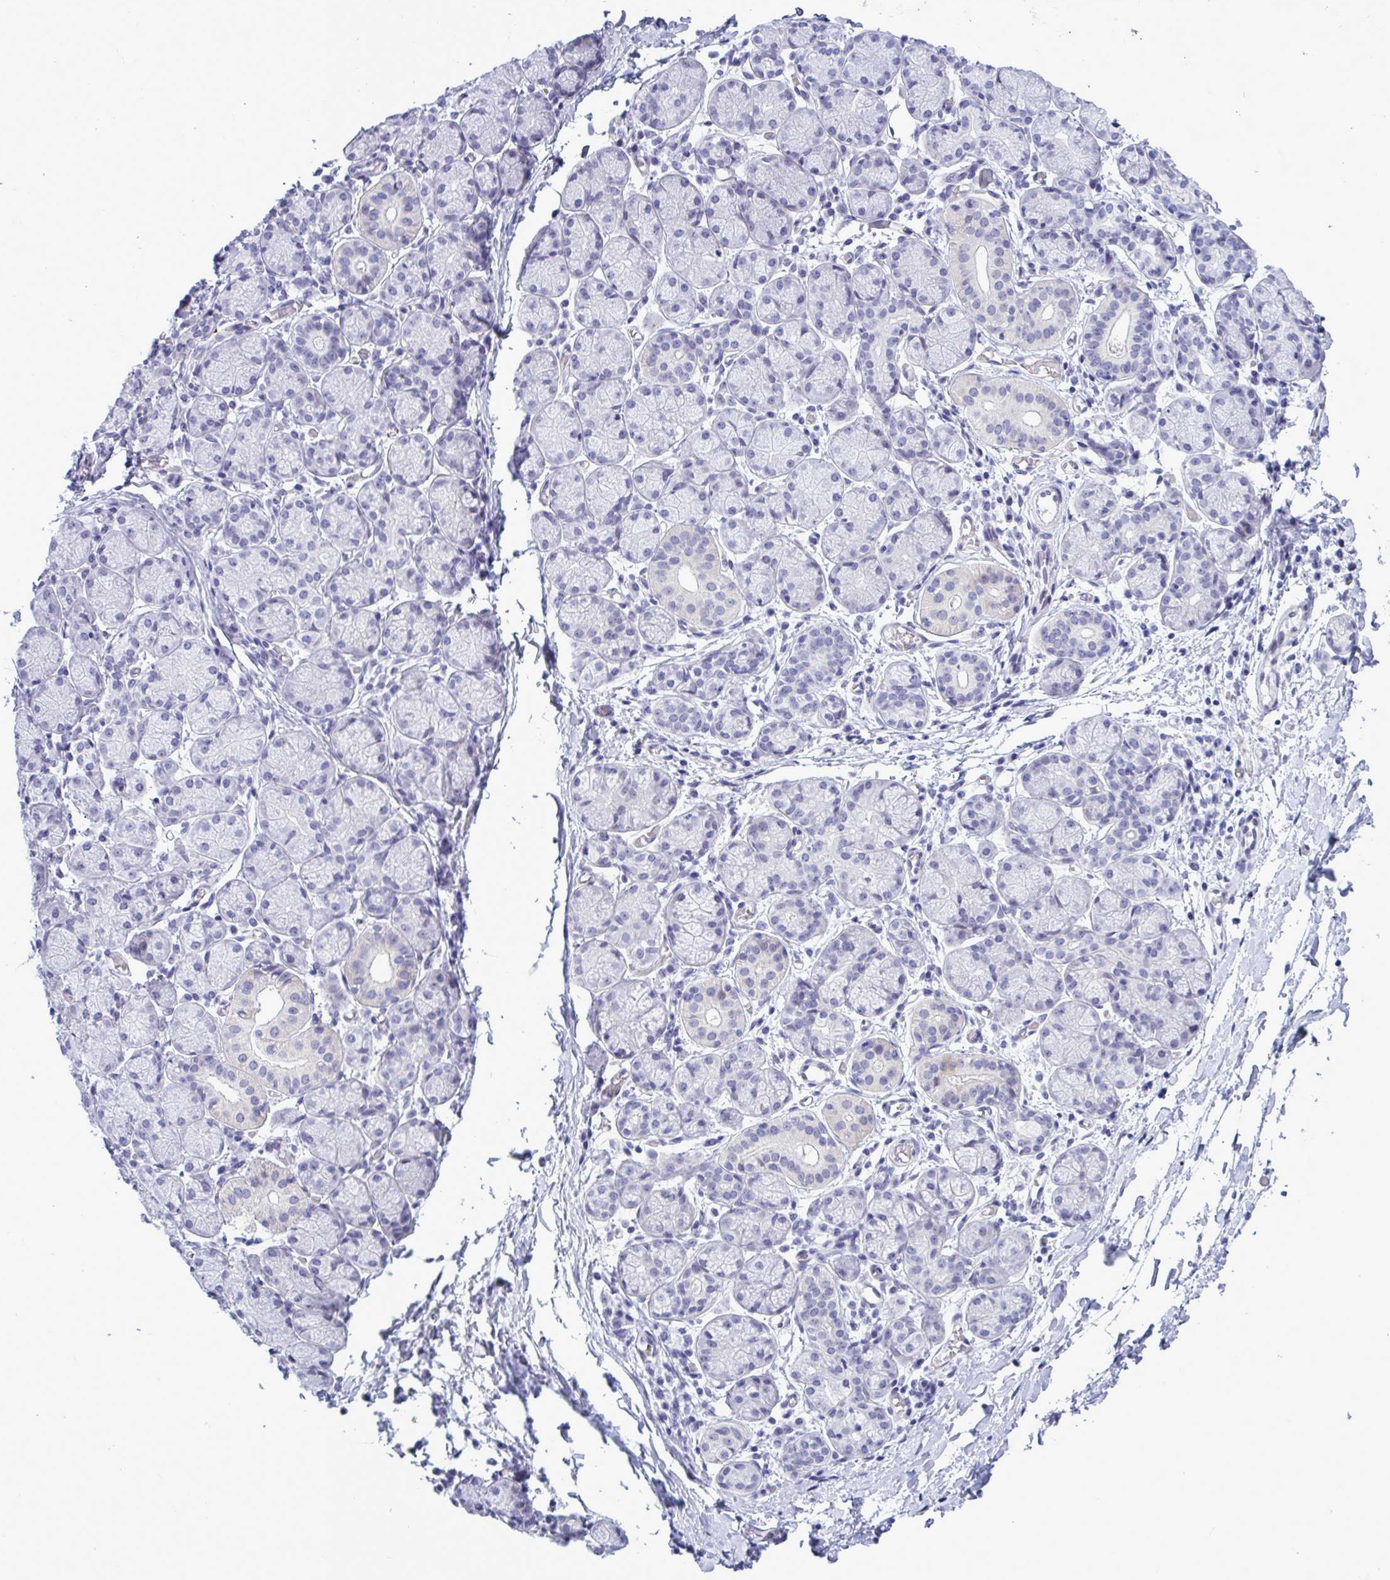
{"staining": {"intensity": "negative", "quantity": "none", "location": "none"}, "tissue": "salivary gland", "cell_type": "Glandular cells", "image_type": "normal", "snomed": [{"axis": "morphology", "description": "Normal tissue, NOS"}, {"axis": "topography", "description": "Salivary gland"}], "caption": "Immunohistochemical staining of benign human salivary gland shows no significant expression in glandular cells.", "gene": "MFSD4A", "patient": {"sex": "female", "age": 24}}